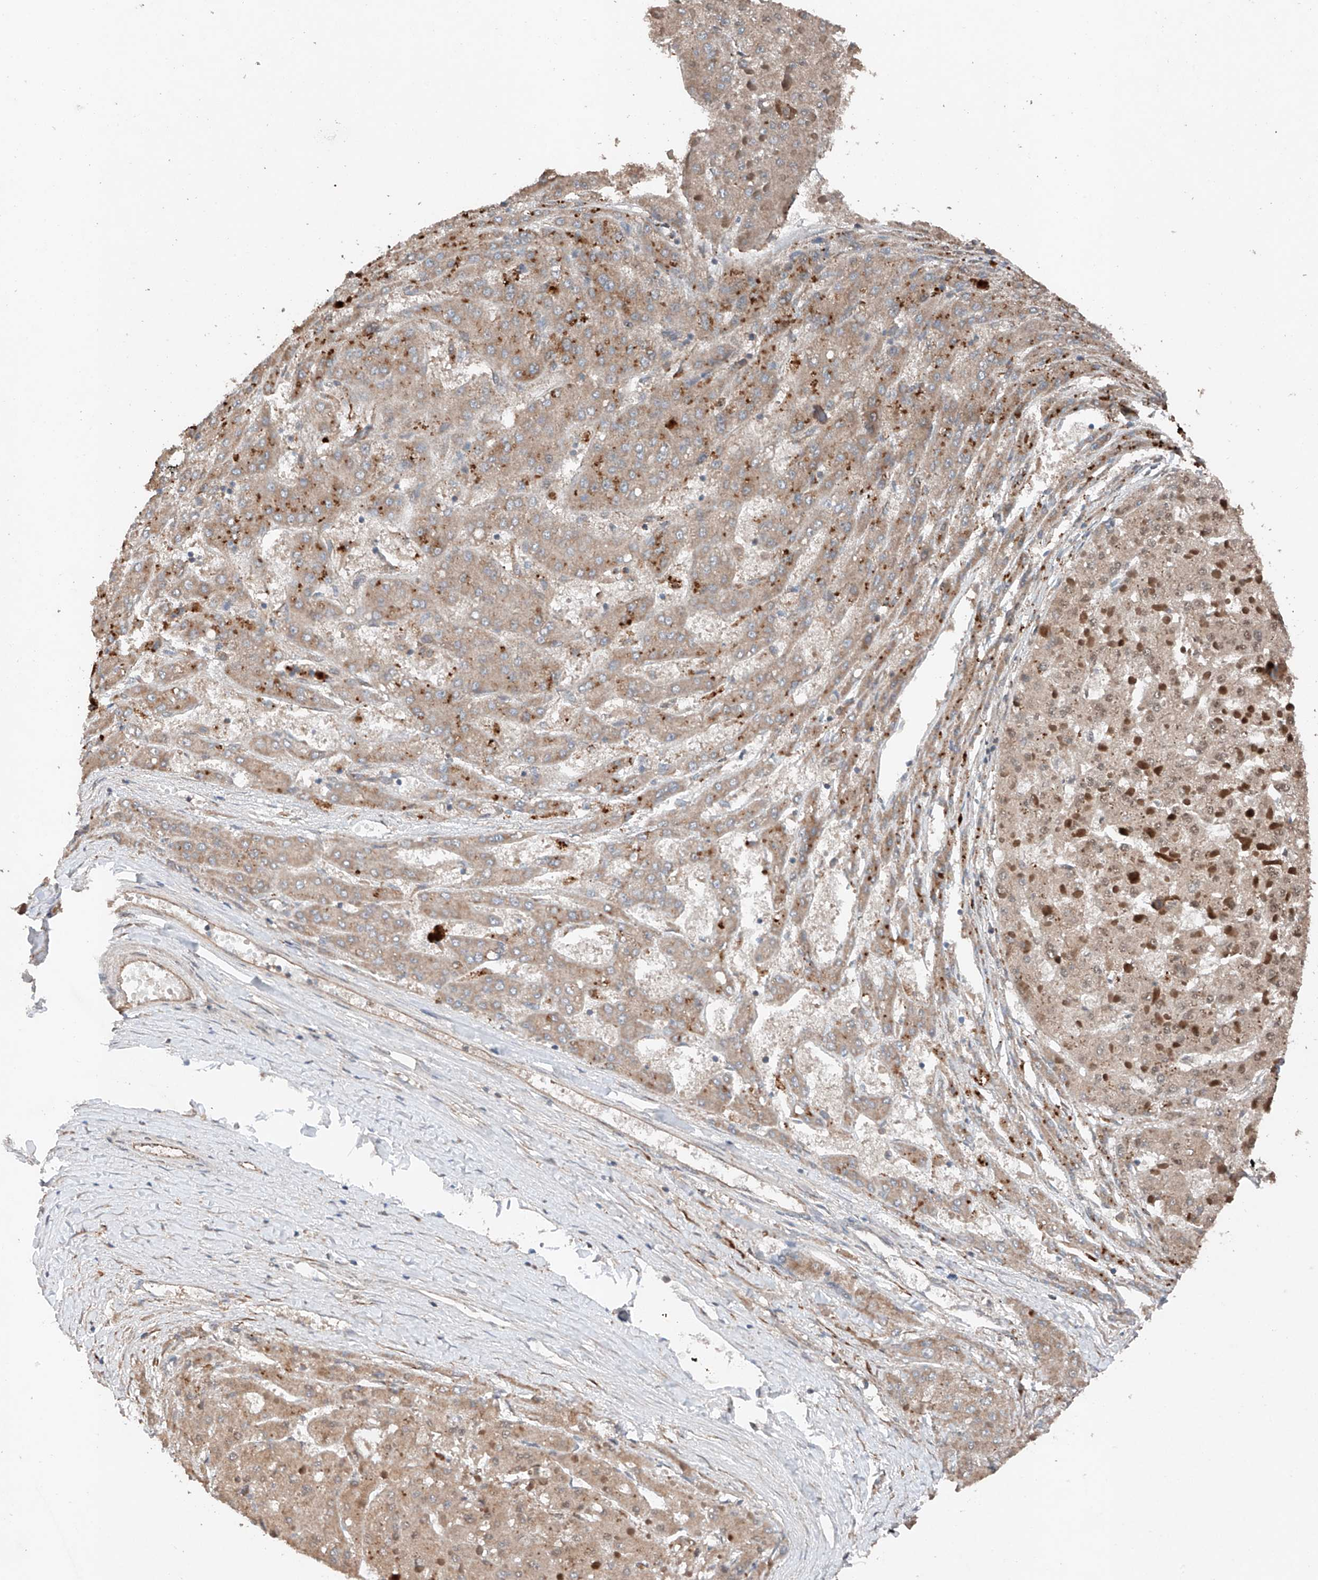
{"staining": {"intensity": "moderate", "quantity": ">75%", "location": "cytoplasmic/membranous"}, "tissue": "liver cancer", "cell_type": "Tumor cells", "image_type": "cancer", "snomed": [{"axis": "morphology", "description": "Carcinoma, Hepatocellular, NOS"}, {"axis": "topography", "description": "Liver"}], "caption": "A histopathology image of human hepatocellular carcinoma (liver) stained for a protein displays moderate cytoplasmic/membranous brown staining in tumor cells.", "gene": "AP4B1", "patient": {"sex": "female", "age": 73}}